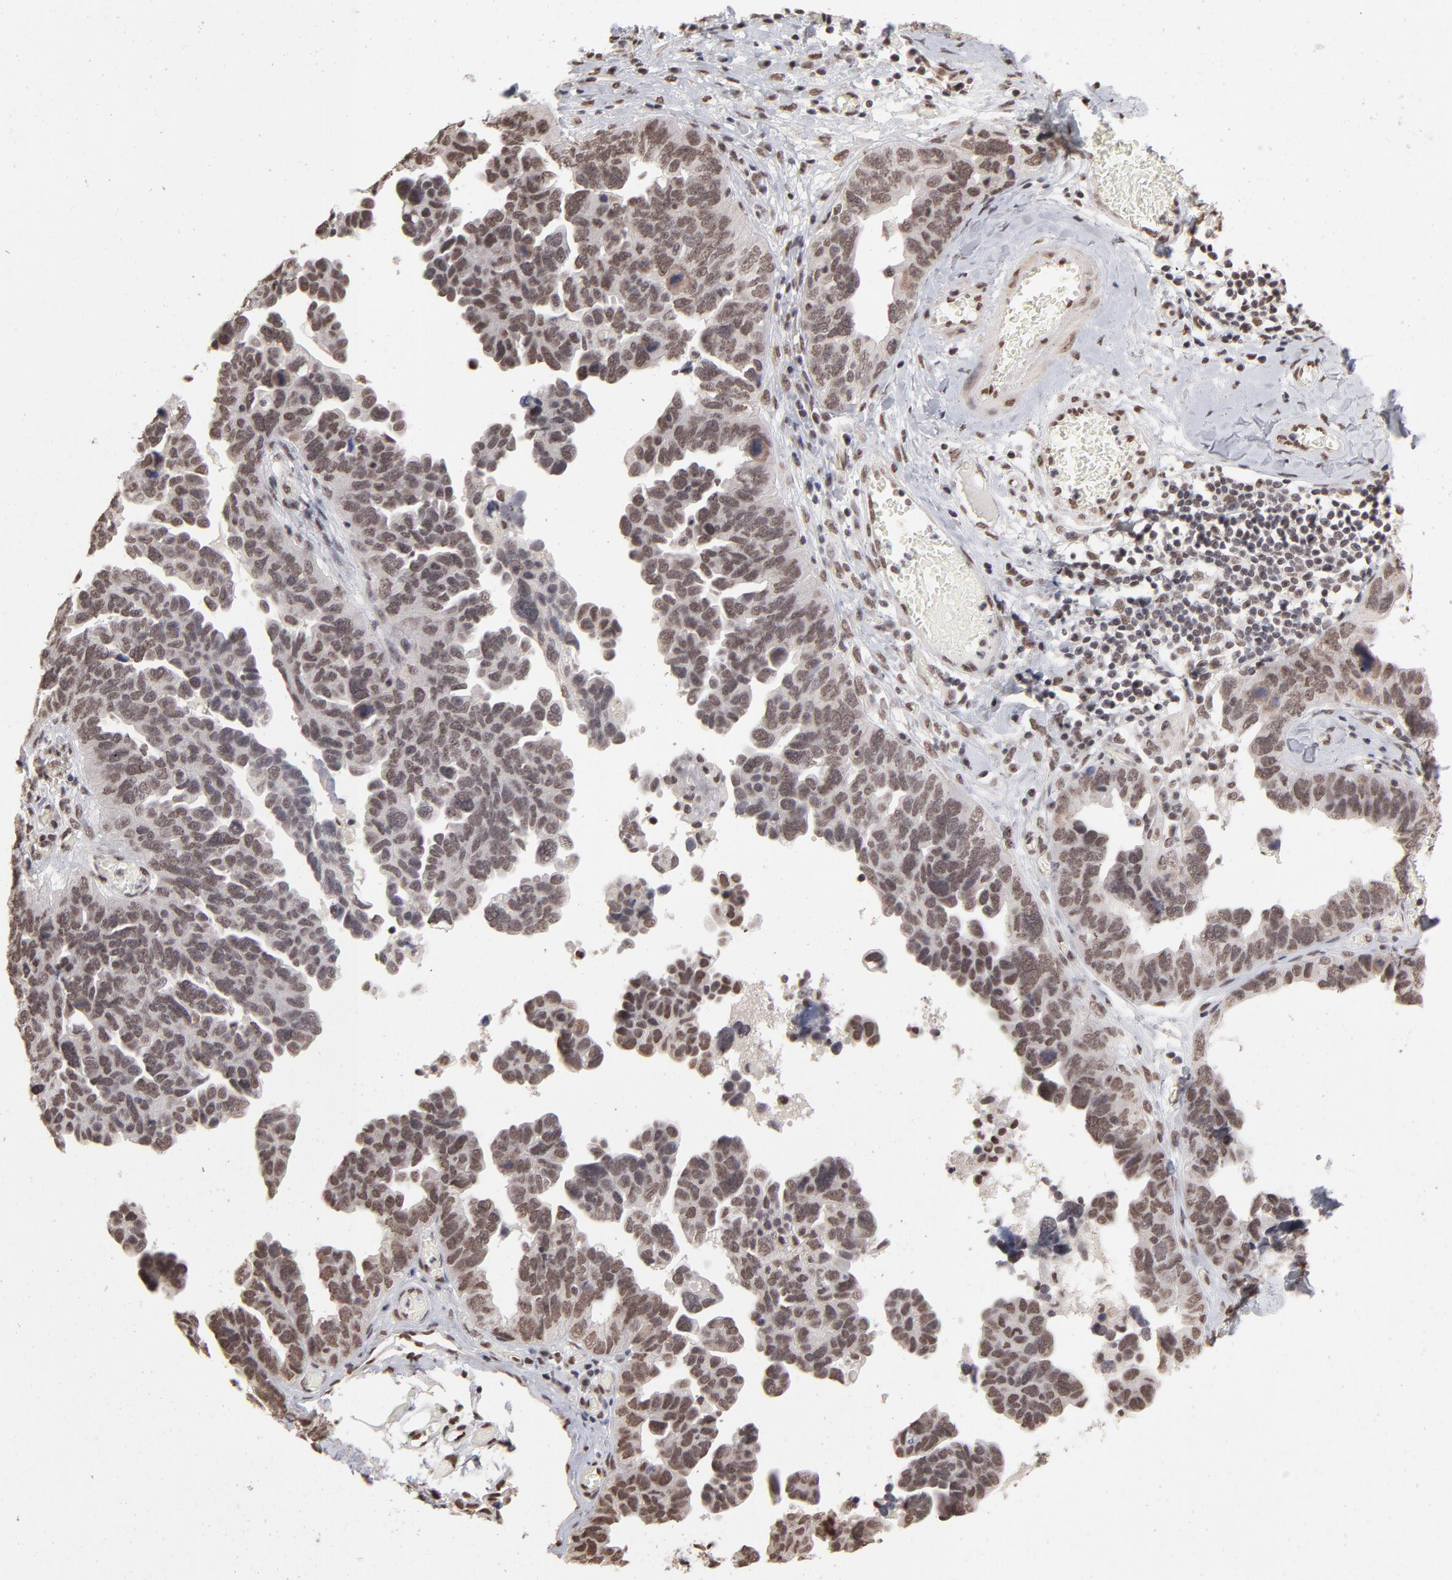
{"staining": {"intensity": "moderate", "quantity": "25%-75%", "location": "nuclear"}, "tissue": "ovarian cancer", "cell_type": "Tumor cells", "image_type": "cancer", "snomed": [{"axis": "morphology", "description": "Cystadenocarcinoma, serous, NOS"}, {"axis": "topography", "description": "Ovary"}], "caption": "Brown immunohistochemical staining in human ovarian cancer (serous cystadenocarcinoma) reveals moderate nuclear staining in approximately 25%-75% of tumor cells.", "gene": "ZNF3", "patient": {"sex": "female", "age": 64}}